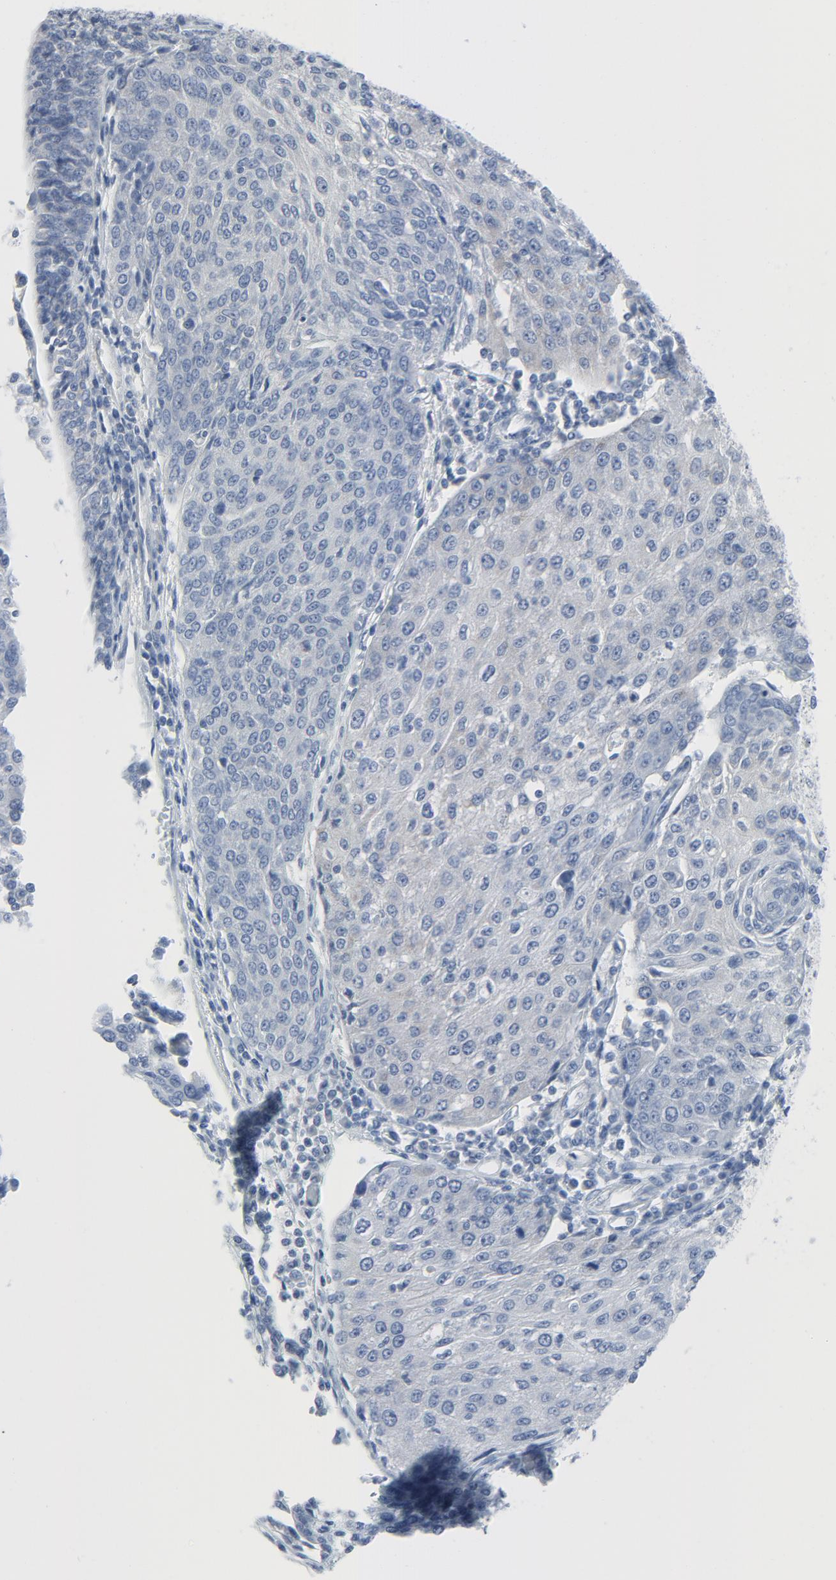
{"staining": {"intensity": "negative", "quantity": "none", "location": "none"}, "tissue": "urothelial cancer", "cell_type": "Tumor cells", "image_type": "cancer", "snomed": [{"axis": "morphology", "description": "Urothelial carcinoma, High grade"}, {"axis": "topography", "description": "Urinary bladder"}], "caption": "The photomicrograph demonstrates no staining of tumor cells in urothelial cancer.", "gene": "TSG101", "patient": {"sex": "female", "age": 85}}